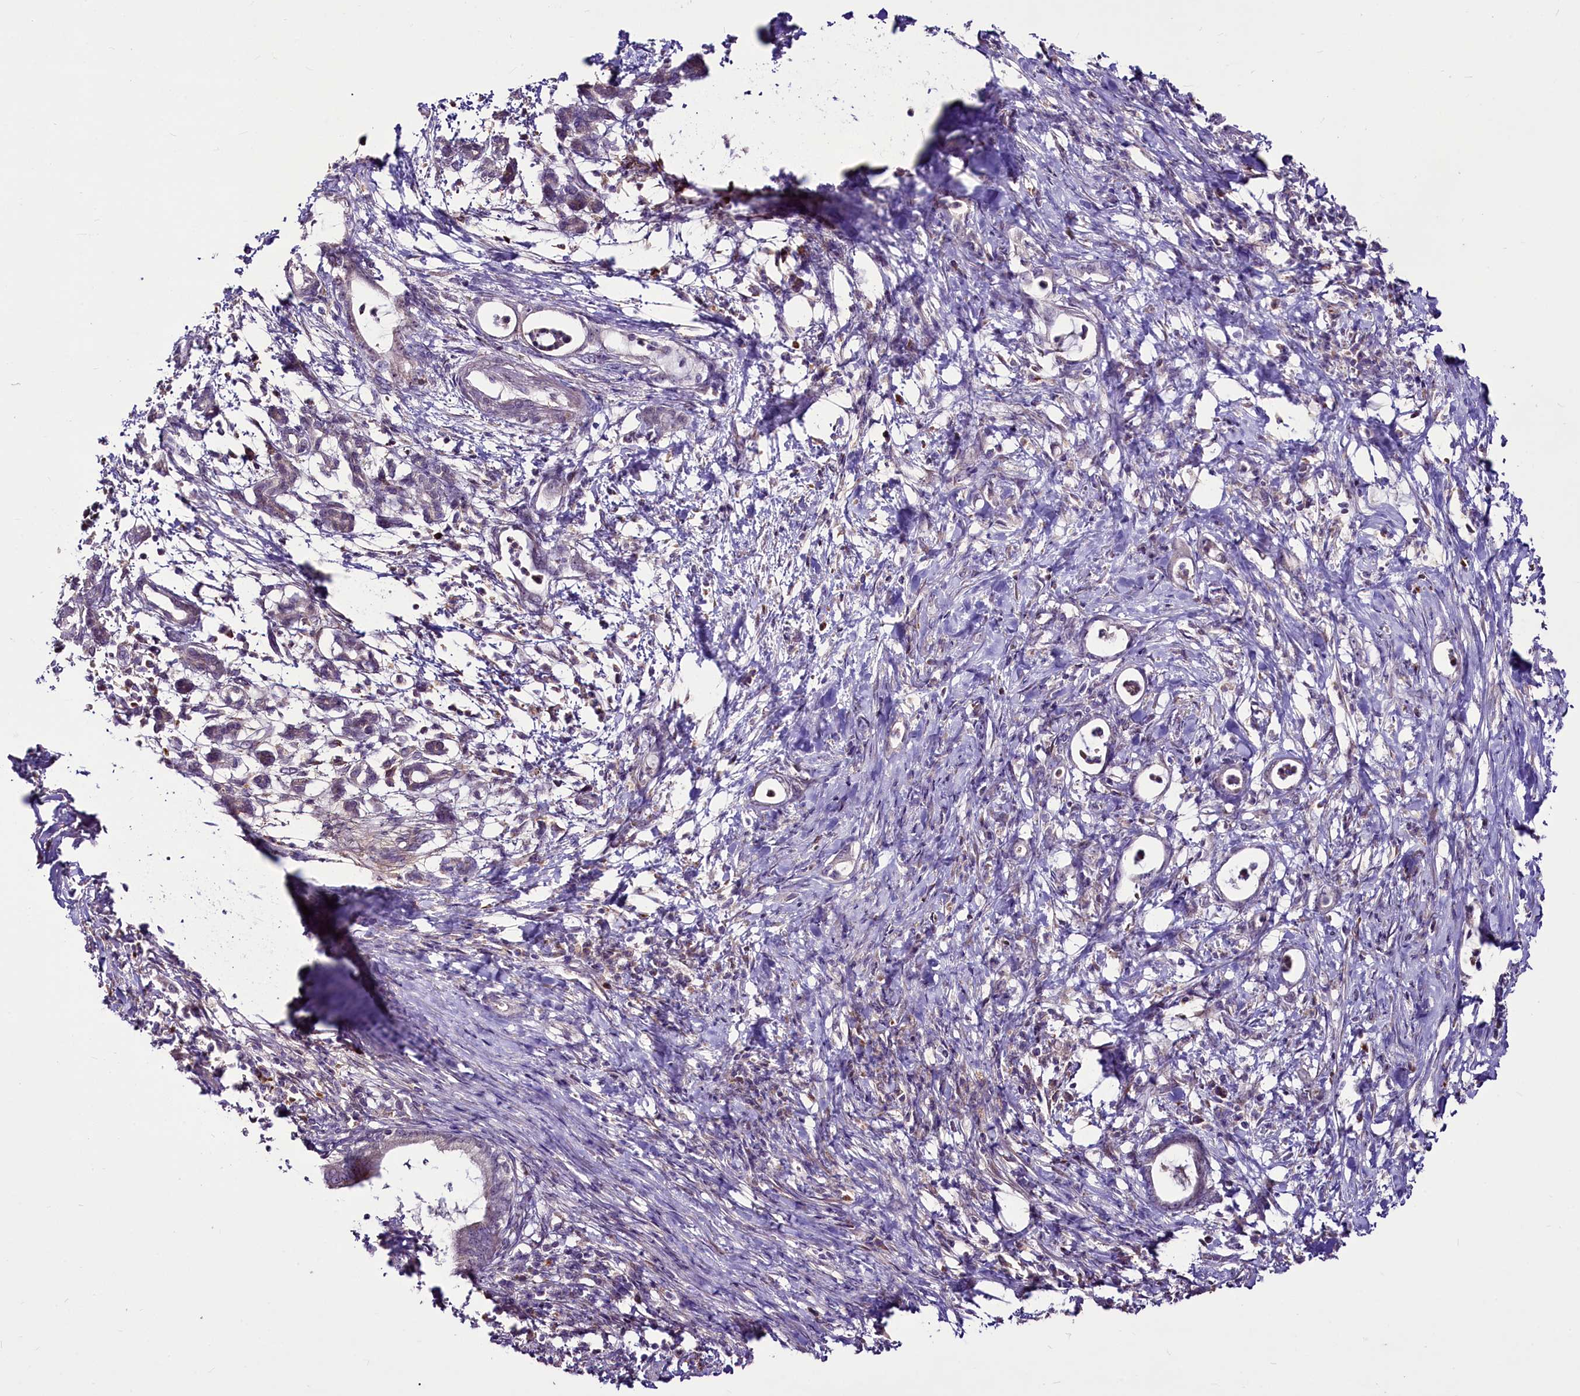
{"staining": {"intensity": "negative", "quantity": "none", "location": "none"}, "tissue": "pancreatic cancer", "cell_type": "Tumor cells", "image_type": "cancer", "snomed": [{"axis": "morphology", "description": "Adenocarcinoma, NOS"}, {"axis": "topography", "description": "Pancreas"}], "caption": "DAB immunohistochemical staining of human pancreatic cancer (adenocarcinoma) demonstrates no significant positivity in tumor cells.", "gene": "RSBN1", "patient": {"sex": "female", "age": 55}}